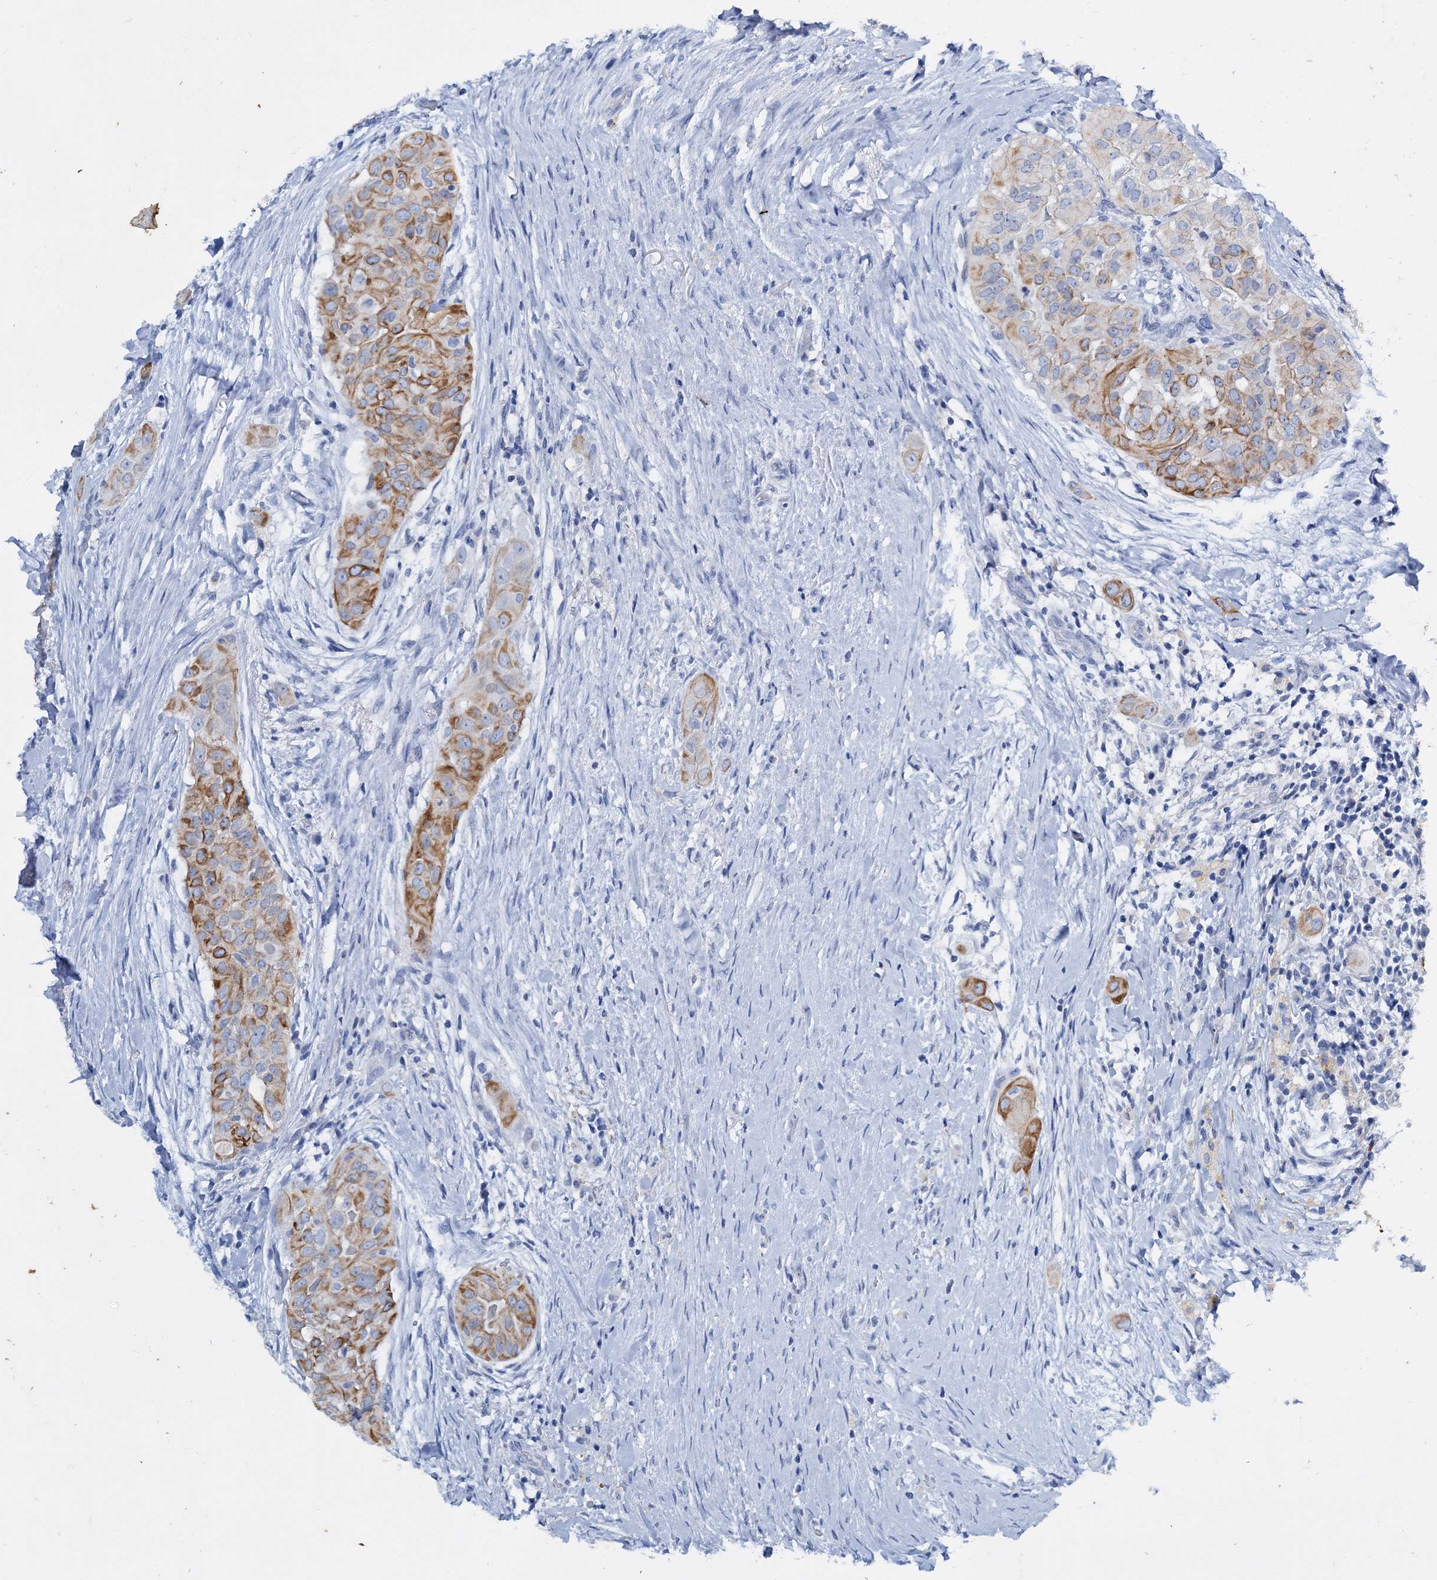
{"staining": {"intensity": "moderate", "quantity": "25%-75%", "location": "cytoplasmic/membranous"}, "tissue": "thyroid cancer", "cell_type": "Tumor cells", "image_type": "cancer", "snomed": [{"axis": "morphology", "description": "Papillary adenocarcinoma, NOS"}, {"axis": "topography", "description": "Thyroid gland"}], "caption": "Immunohistochemical staining of papillary adenocarcinoma (thyroid) demonstrates medium levels of moderate cytoplasmic/membranous positivity in approximately 25%-75% of tumor cells. The staining is performed using DAB brown chromogen to label protein expression. The nuclei are counter-stained blue using hematoxylin.", "gene": "FAAP20", "patient": {"sex": "female", "age": 59}}